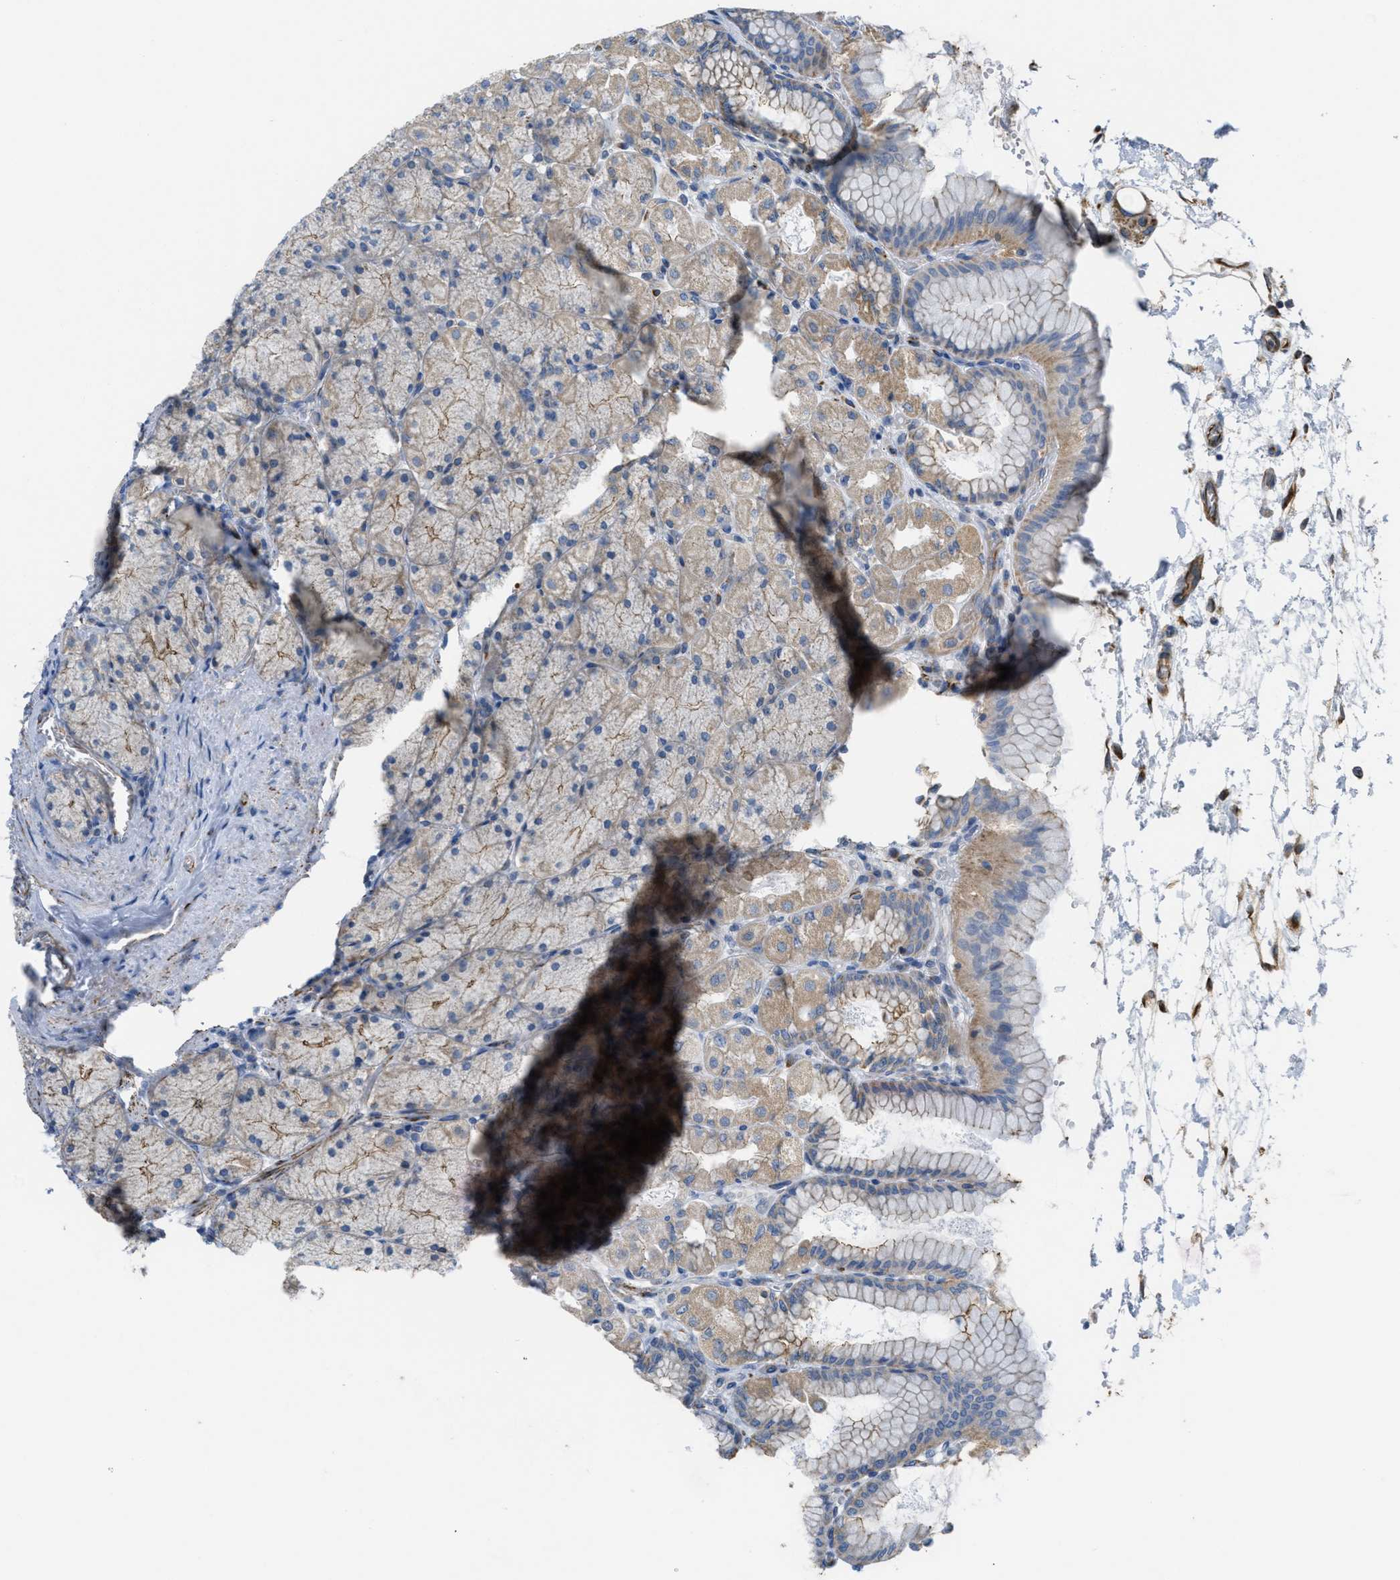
{"staining": {"intensity": "weak", "quantity": ">75%", "location": "cytoplasmic/membranous"}, "tissue": "stomach", "cell_type": "Glandular cells", "image_type": "normal", "snomed": [{"axis": "morphology", "description": "Normal tissue, NOS"}, {"axis": "topography", "description": "Stomach, upper"}], "caption": "Weak cytoplasmic/membranous expression for a protein is present in approximately >75% of glandular cells of unremarkable stomach using immunohistochemistry.", "gene": "BTN3A1", "patient": {"sex": "female", "age": 56}}